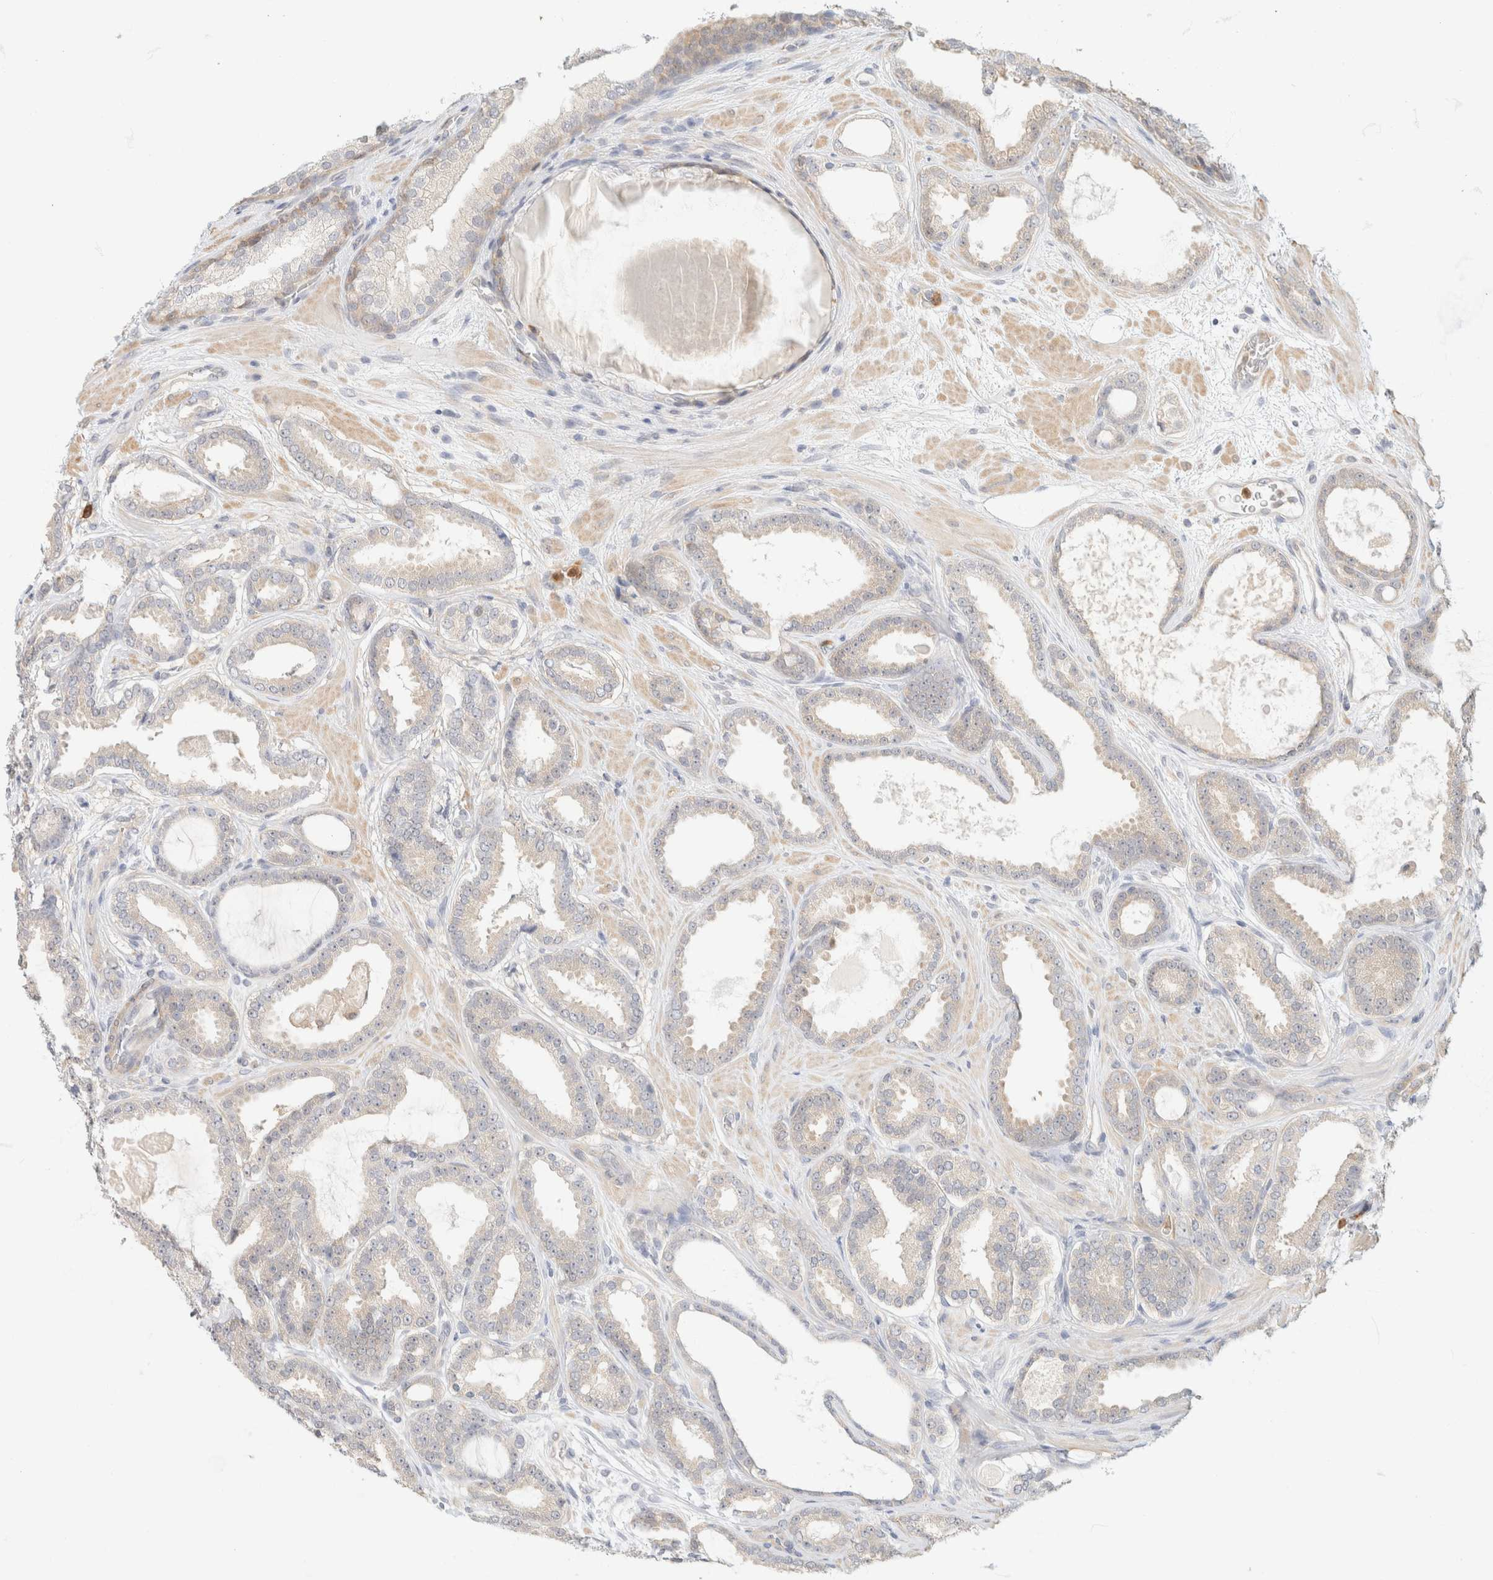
{"staining": {"intensity": "weak", "quantity": "25%-75%", "location": "cytoplasmic/membranous"}, "tissue": "prostate cancer", "cell_type": "Tumor cells", "image_type": "cancer", "snomed": [{"axis": "morphology", "description": "Adenocarcinoma, High grade"}, {"axis": "topography", "description": "Prostate"}], "caption": "IHC of prostate high-grade adenocarcinoma displays low levels of weak cytoplasmic/membranous staining in about 25%-75% of tumor cells. (DAB IHC, brown staining for protein, blue staining for nuclei).", "gene": "GPI", "patient": {"sex": "male", "age": 60}}